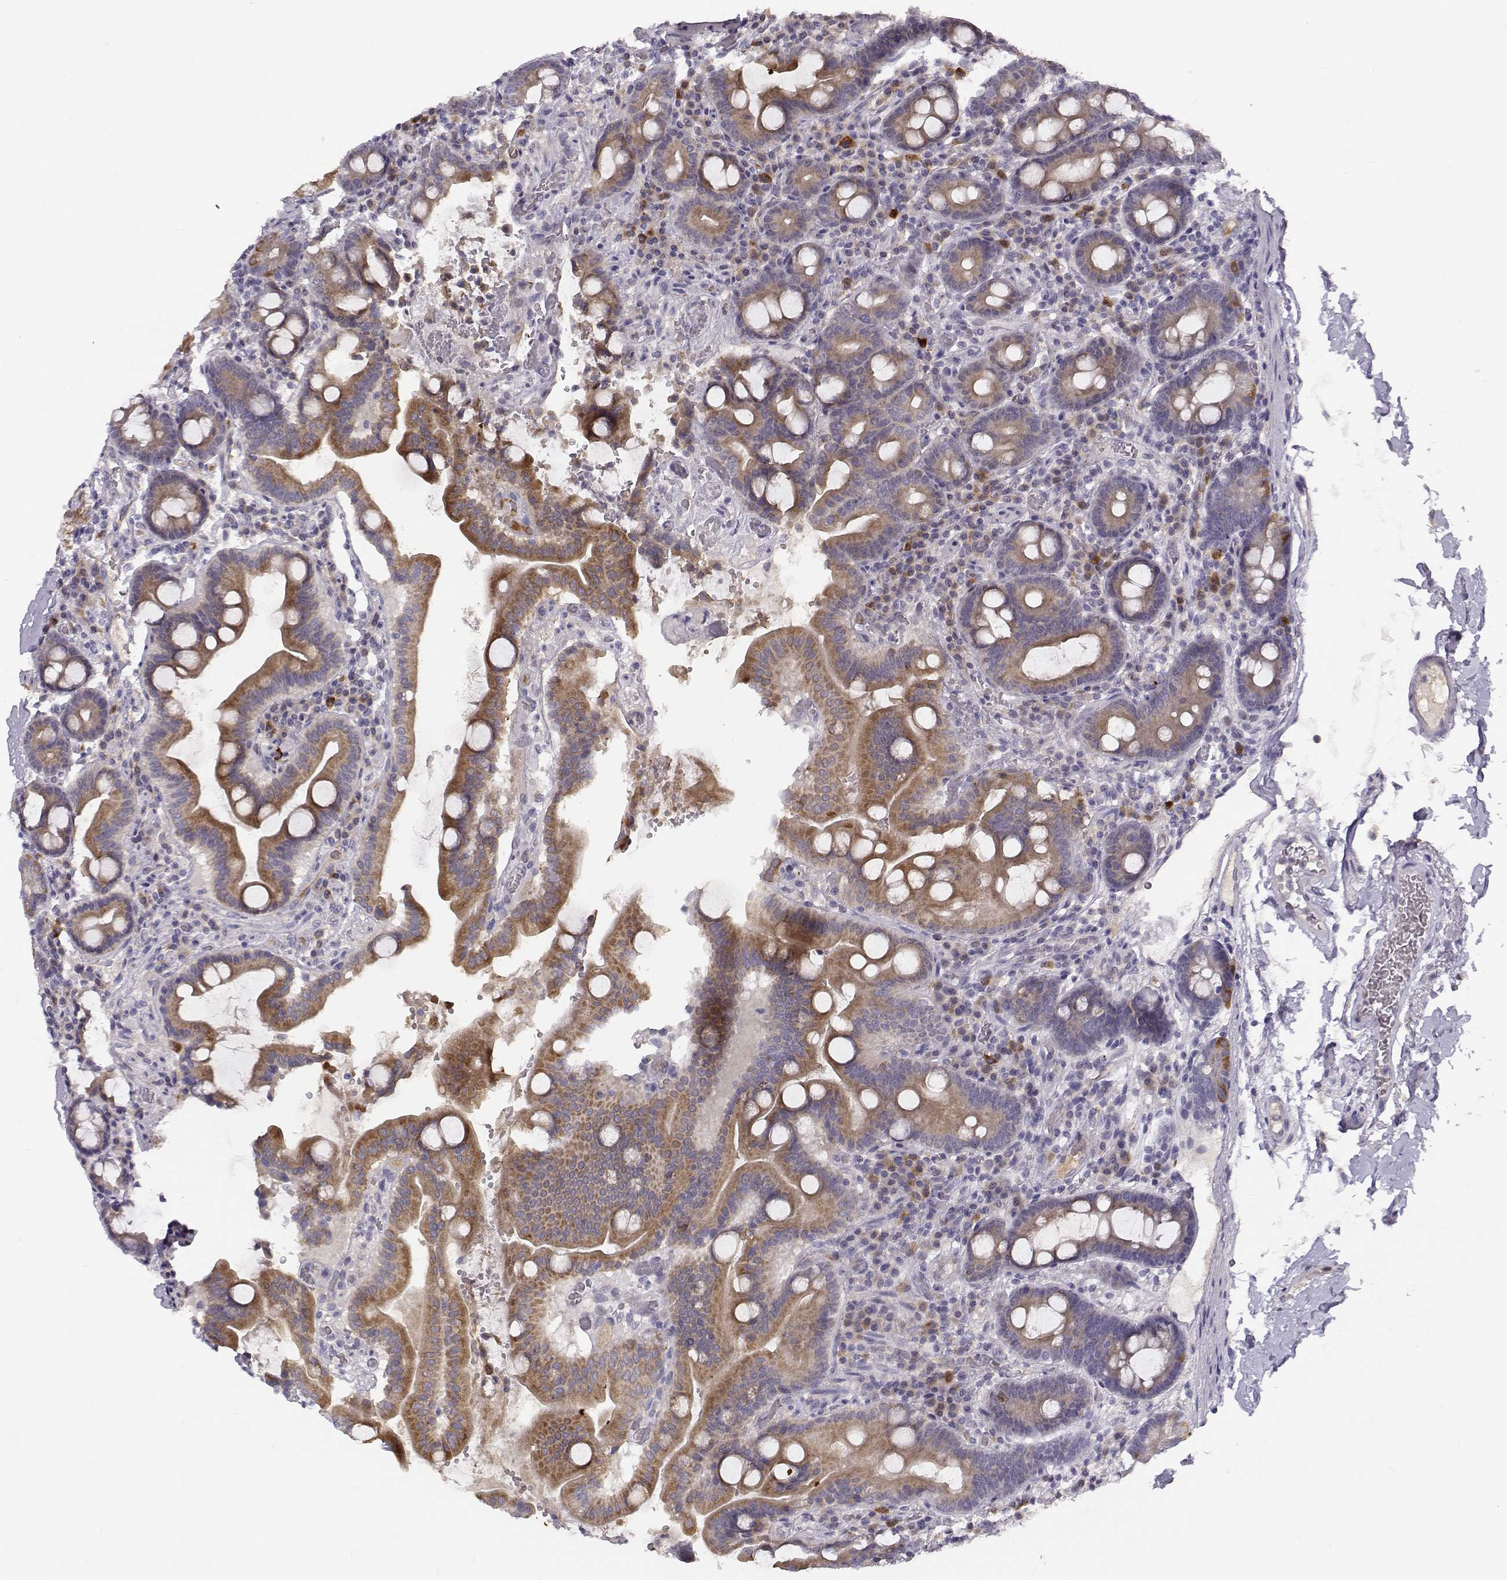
{"staining": {"intensity": "moderate", "quantity": ">75%", "location": "cytoplasmic/membranous"}, "tissue": "duodenum", "cell_type": "Glandular cells", "image_type": "normal", "snomed": [{"axis": "morphology", "description": "Normal tissue, NOS"}, {"axis": "topography", "description": "Duodenum"}], "caption": "This image exhibits immunohistochemistry (IHC) staining of normal human duodenum, with medium moderate cytoplasmic/membranous positivity in about >75% of glandular cells.", "gene": "ACSL6", "patient": {"sex": "male", "age": 59}}